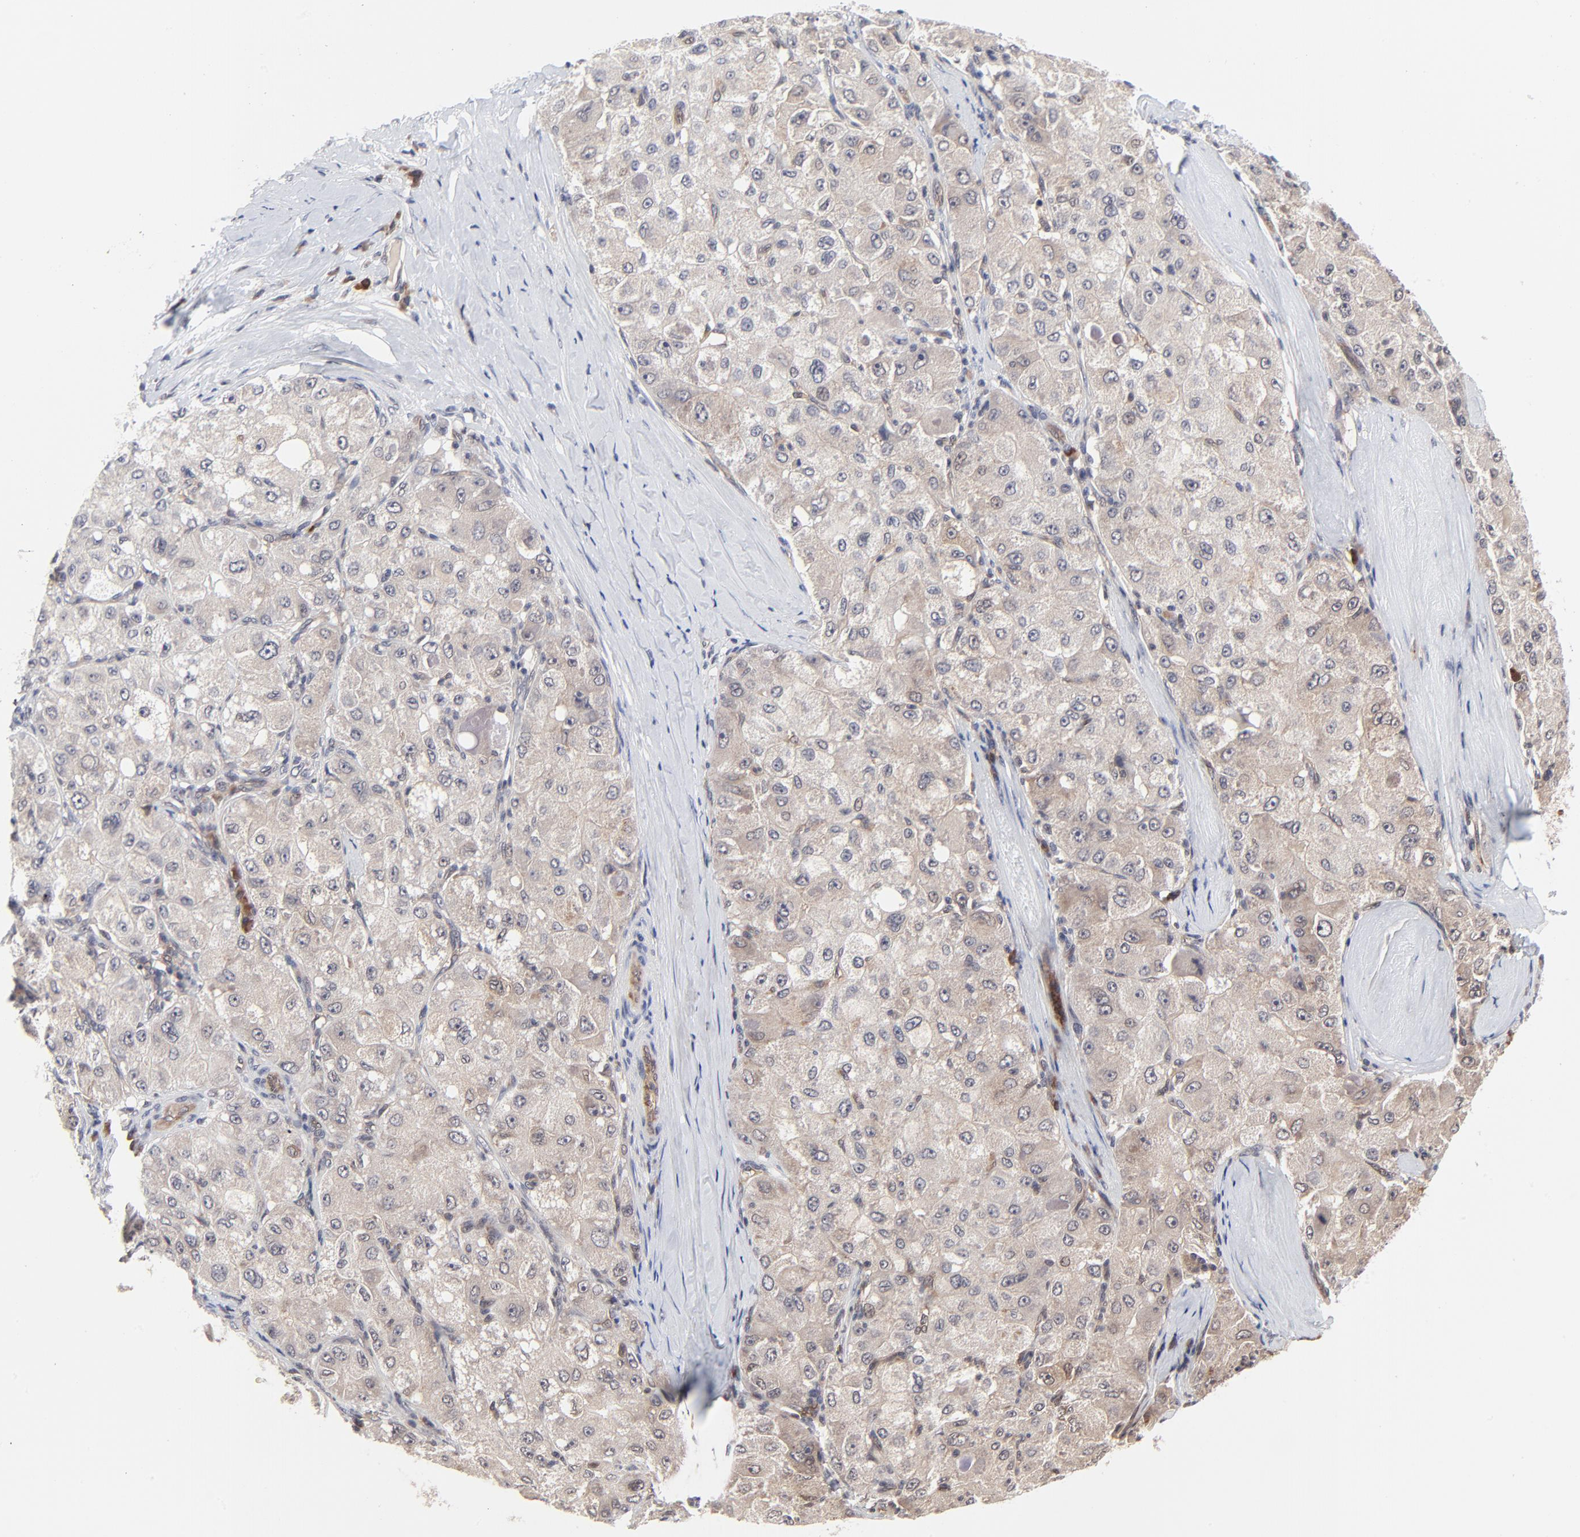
{"staining": {"intensity": "weak", "quantity": ">75%", "location": "cytoplasmic/membranous"}, "tissue": "liver cancer", "cell_type": "Tumor cells", "image_type": "cancer", "snomed": [{"axis": "morphology", "description": "Carcinoma, Hepatocellular, NOS"}, {"axis": "topography", "description": "Liver"}], "caption": "IHC of hepatocellular carcinoma (liver) shows low levels of weak cytoplasmic/membranous staining in about >75% of tumor cells.", "gene": "CASP10", "patient": {"sex": "male", "age": 80}}